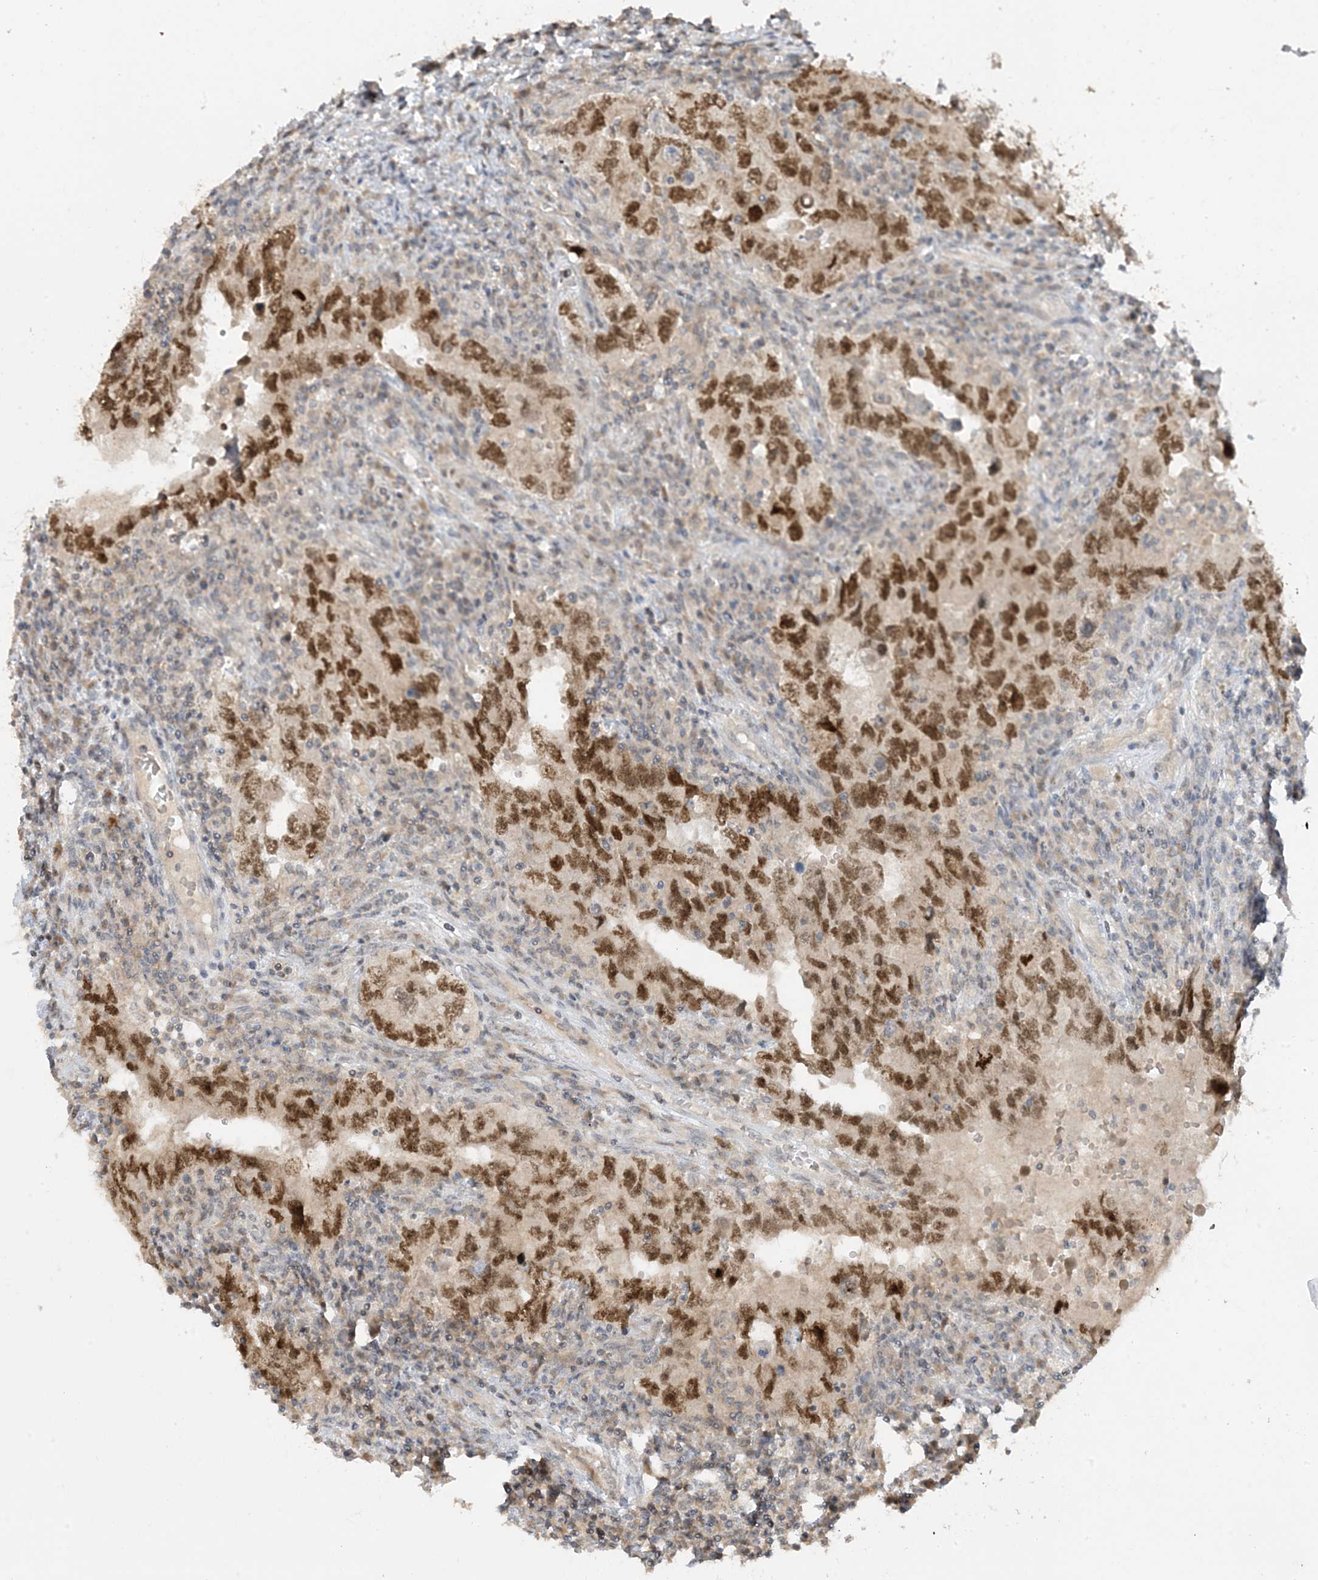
{"staining": {"intensity": "moderate", "quantity": ">75%", "location": "nuclear"}, "tissue": "testis cancer", "cell_type": "Tumor cells", "image_type": "cancer", "snomed": [{"axis": "morphology", "description": "Carcinoma, Embryonal, NOS"}, {"axis": "topography", "description": "Testis"}], "caption": "Moderate nuclear expression is seen in about >75% of tumor cells in testis cancer (embryonal carcinoma).", "gene": "PRRT3", "patient": {"sex": "male", "age": 26}}